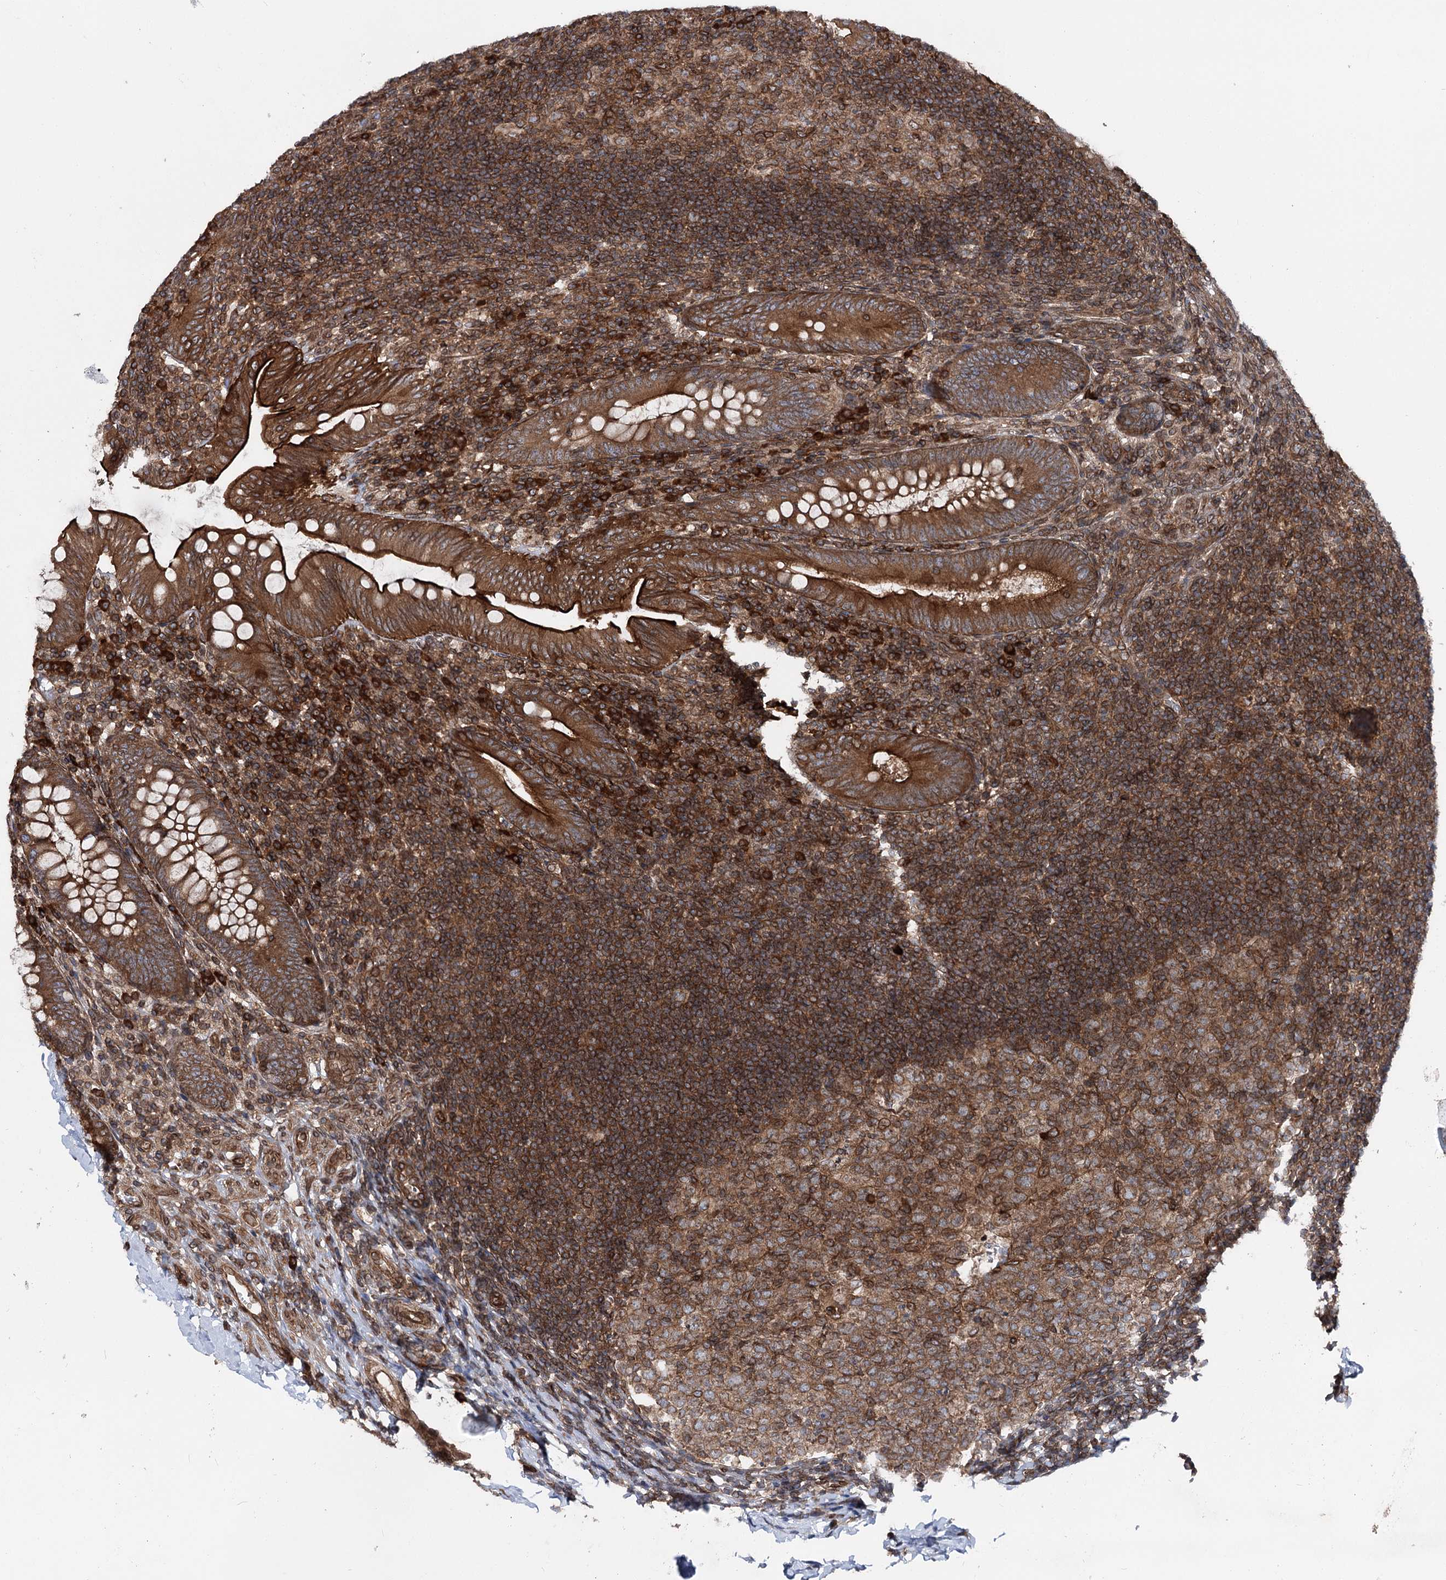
{"staining": {"intensity": "strong", "quantity": ">75%", "location": "cytoplasmic/membranous"}, "tissue": "appendix", "cell_type": "Glandular cells", "image_type": "normal", "snomed": [{"axis": "morphology", "description": "Normal tissue, NOS"}, {"axis": "topography", "description": "Appendix"}], "caption": "Glandular cells demonstrate strong cytoplasmic/membranous expression in approximately >75% of cells in unremarkable appendix.", "gene": "FGFR1OP2", "patient": {"sex": "male", "age": 14}}